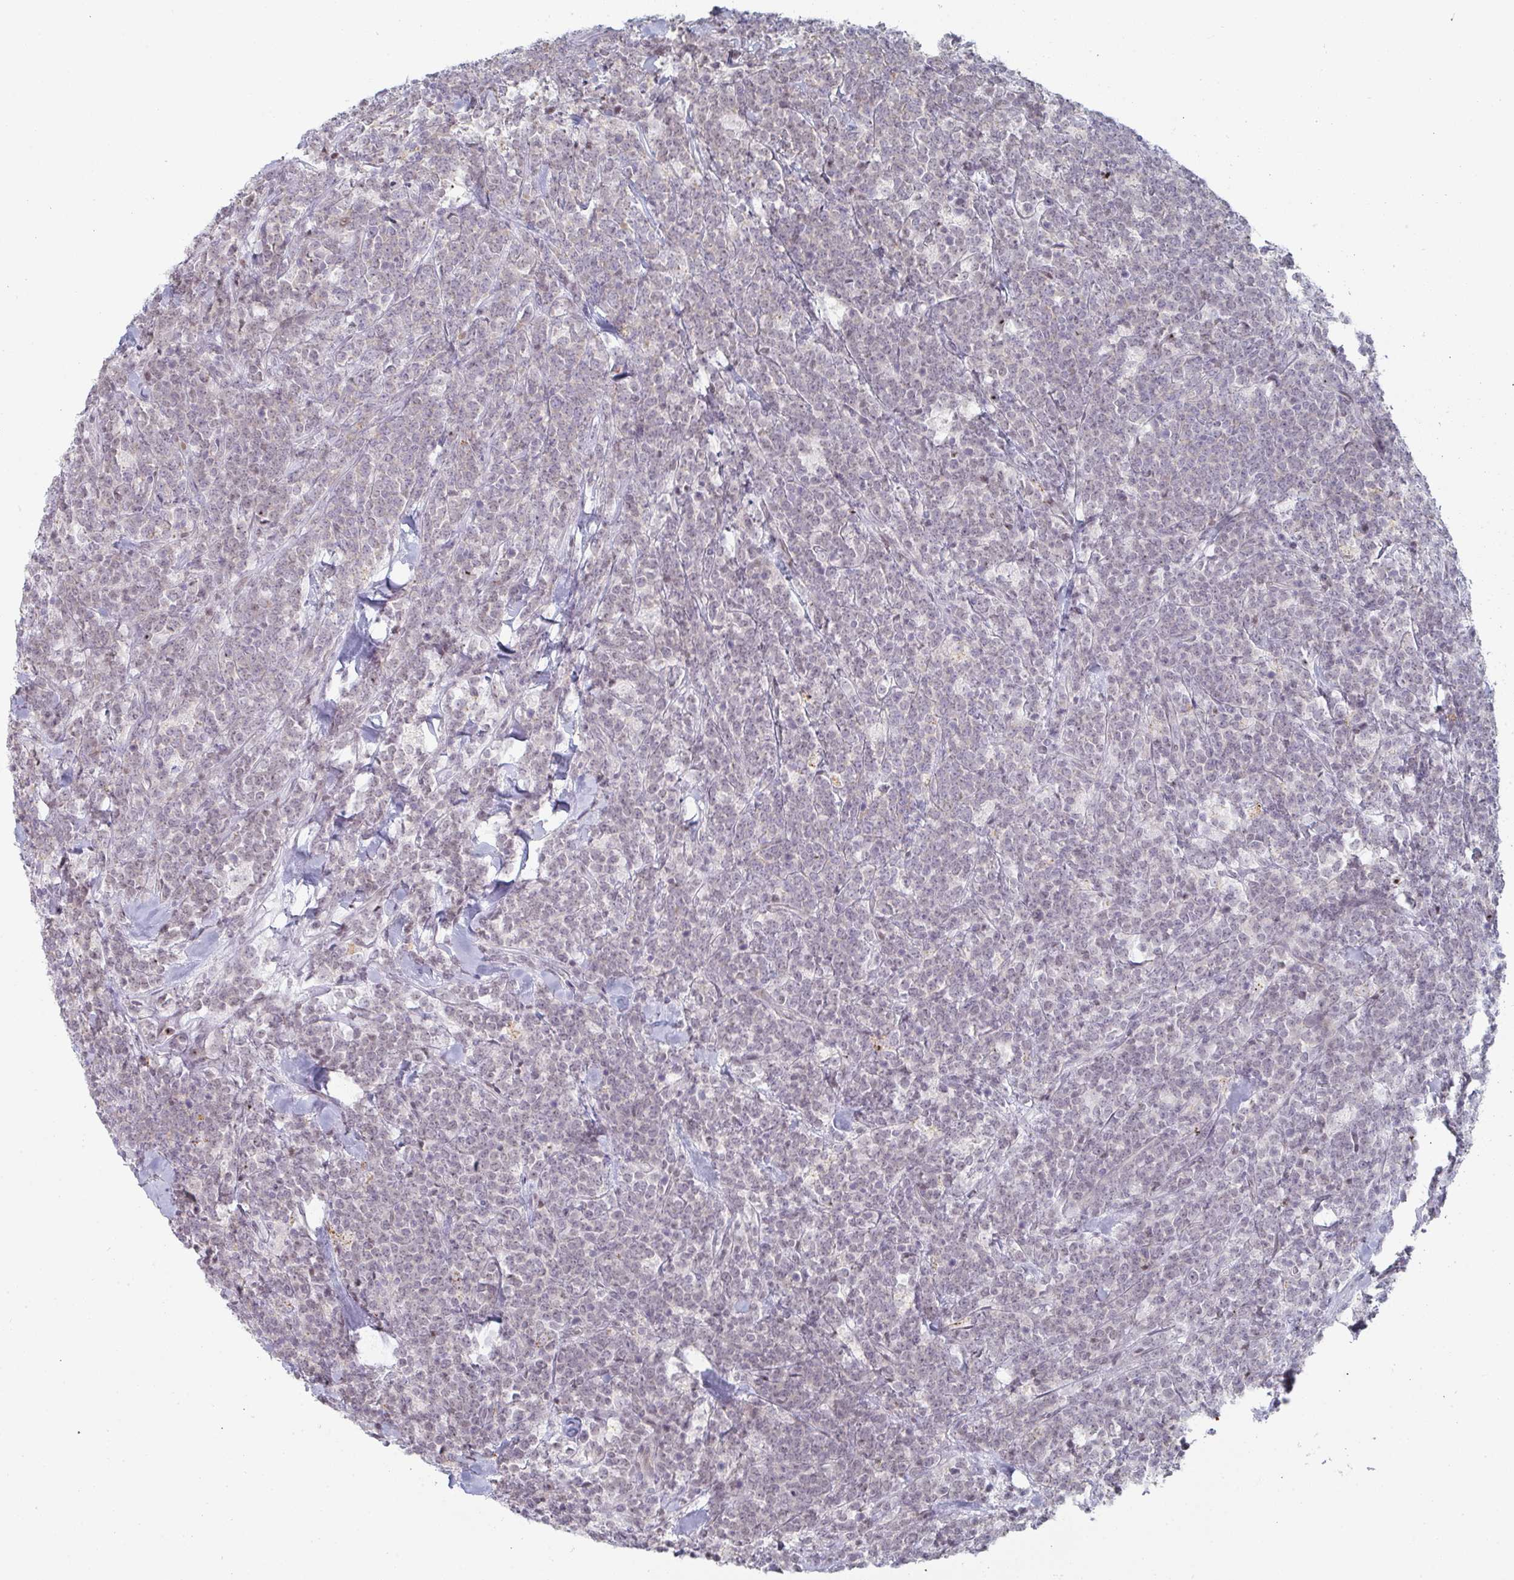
{"staining": {"intensity": "negative", "quantity": "none", "location": "none"}, "tissue": "lymphoma", "cell_type": "Tumor cells", "image_type": "cancer", "snomed": [{"axis": "morphology", "description": "Malignant lymphoma, non-Hodgkin's type, High grade"}, {"axis": "topography", "description": "Small intestine"}, {"axis": "topography", "description": "Colon"}], "caption": "Tumor cells show no significant staining in lymphoma.", "gene": "POU2AF2", "patient": {"sex": "male", "age": 8}}